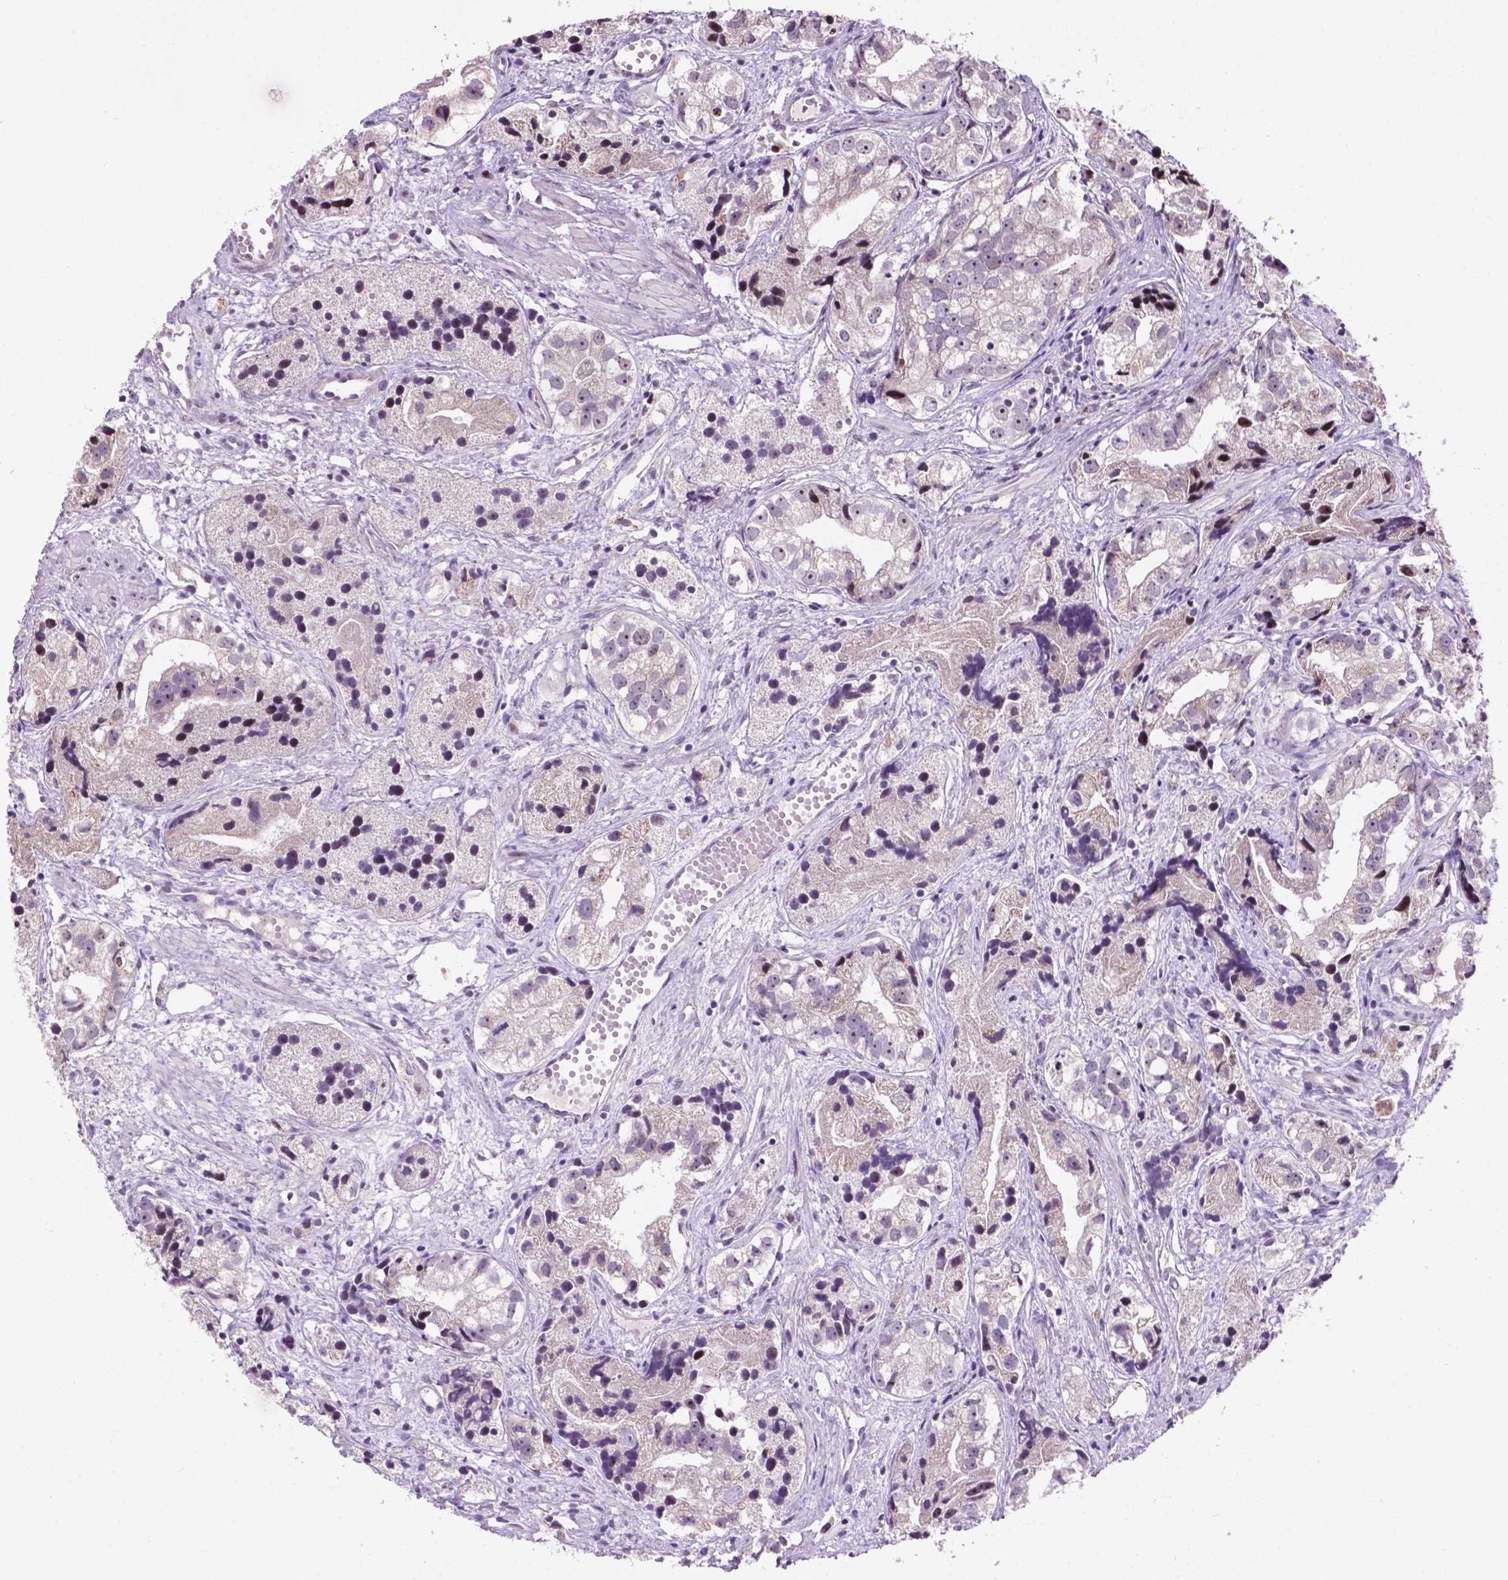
{"staining": {"intensity": "negative", "quantity": "none", "location": "none"}, "tissue": "prostate cancer", "cell_type": "Tumor cells", "image_type": "cancer", "snomed": [{"axis": "morphology", "description": "Adenocarcinoma, High grade"}, {"axis": "topography", "description": "Prostate"}], "caption": "Tumor cells show no significant protein expression in prostate adenocarcinoma (high-grade).", "gene": "SMAD3", "patient": {"sex": "male", "age": 68}}